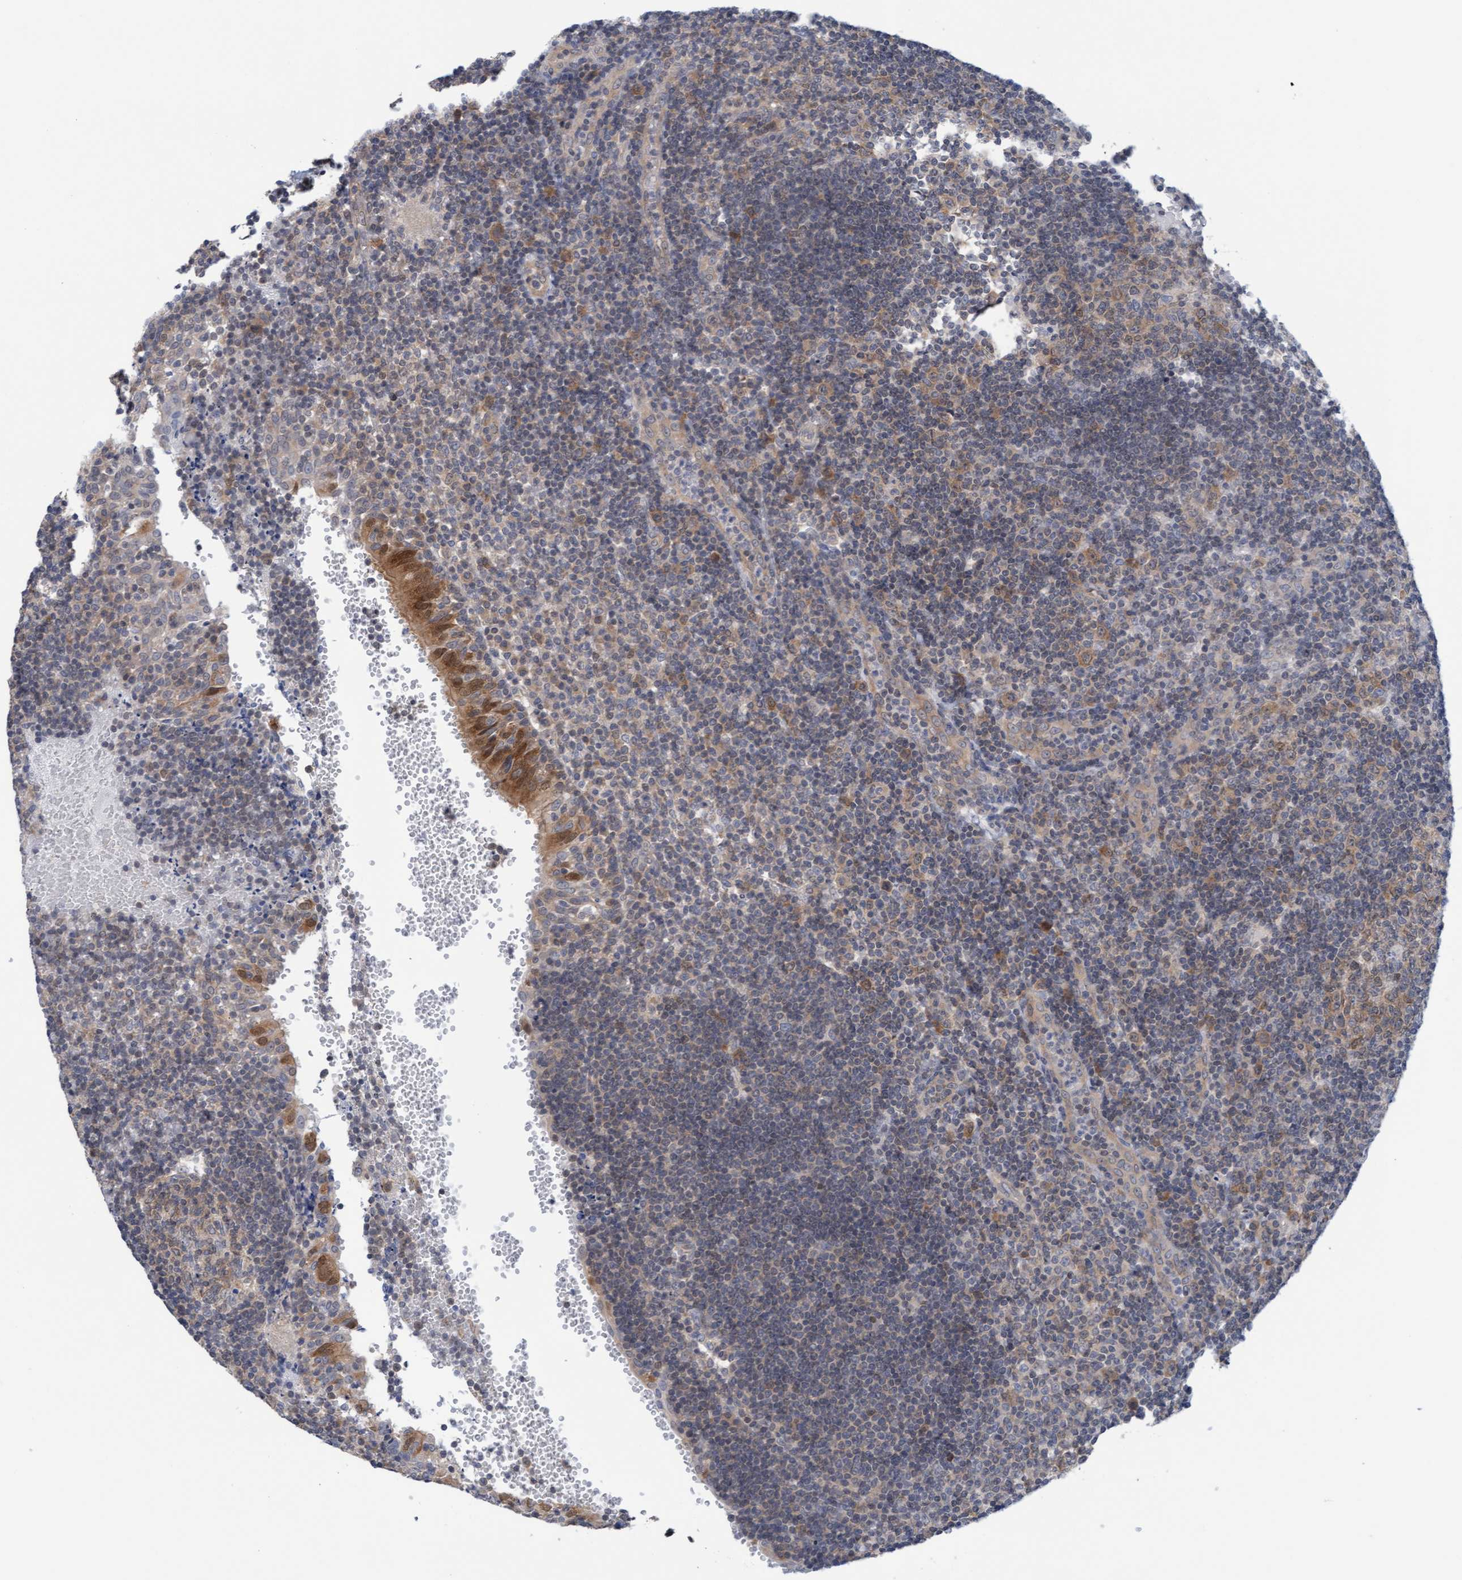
{"staining": {"intensity": "weak", "quantity": "25%-75%", "location": "cytoplasmic/membranous"}, "tissue": "tonsil", "cell_type": "Germinal center cells", "image_type": "normal", "snomed": [{"axis": "morphology", "description": "Normal tissue, NOS"}, {"axis": "topography", "description": "Tonsil"}], "caption": "Germinal center cells show low levels of weak cytoplasmic/membranous staining in about 25%-75% of cells in unremarkable human tonsil.", "gene": "AMZ2", "patient": {"sex": "female", "age": 40}}